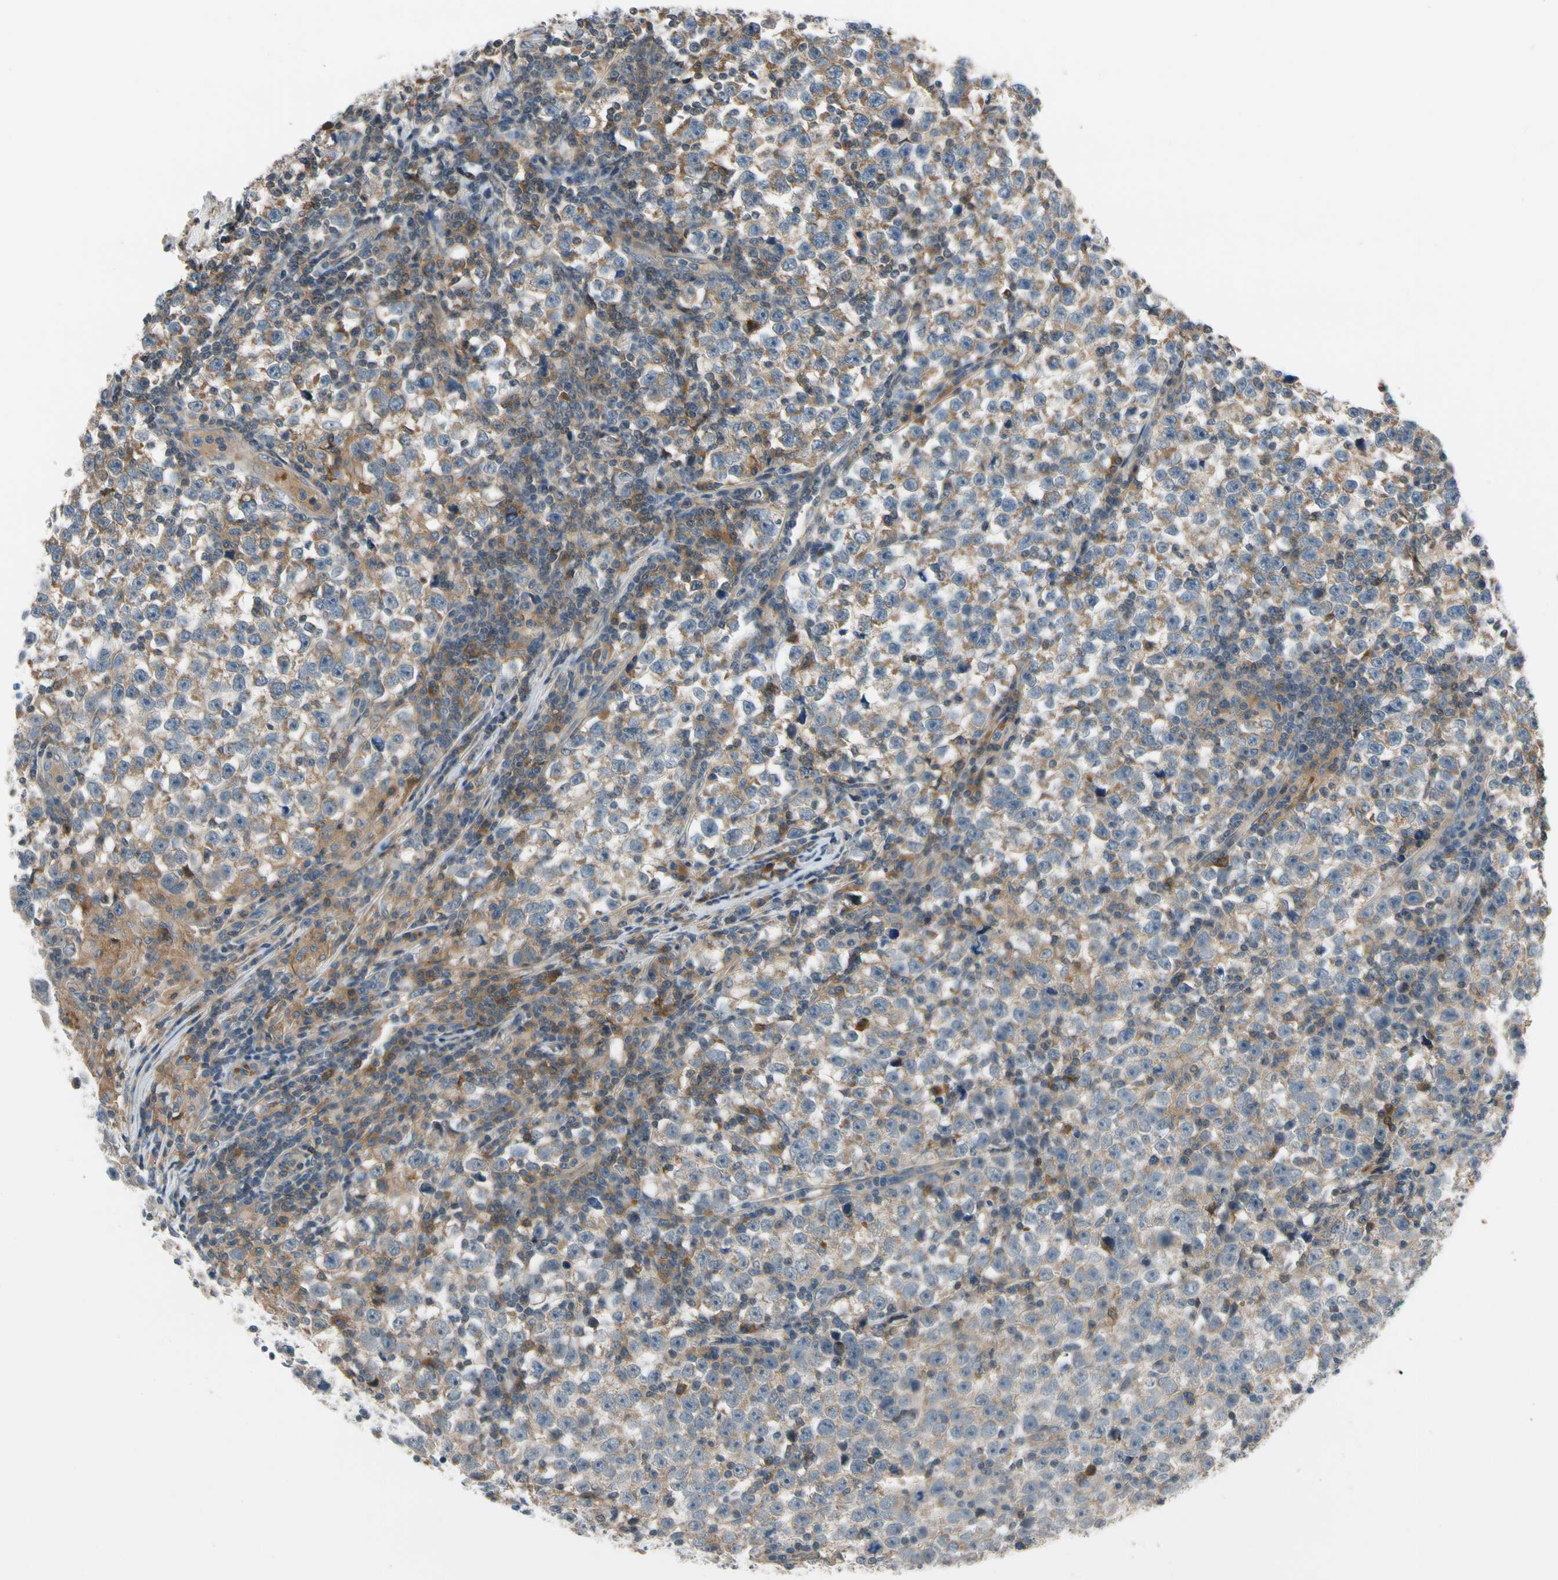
{"staining": {"intensity": "weak", "quantity": ">75%", "location": "cytoplasmic/membranous"}, "tissue": "testis cancer", "cell_type": "Tumor cells", "image_type": "cancer", "snomed": [{"axis": "morphology", "description": "Seminoma, NOS"}, {"axis": "topography", "description": "Testis"}], "caption": "There is low levels of weak cytoplasmic/membranous expression in tumor cells of testis cancer, as demonstrated by immunohistochemical staining (brown color).", "gene": "MST1R", "patient": {"sex": "male", "age": 43}}